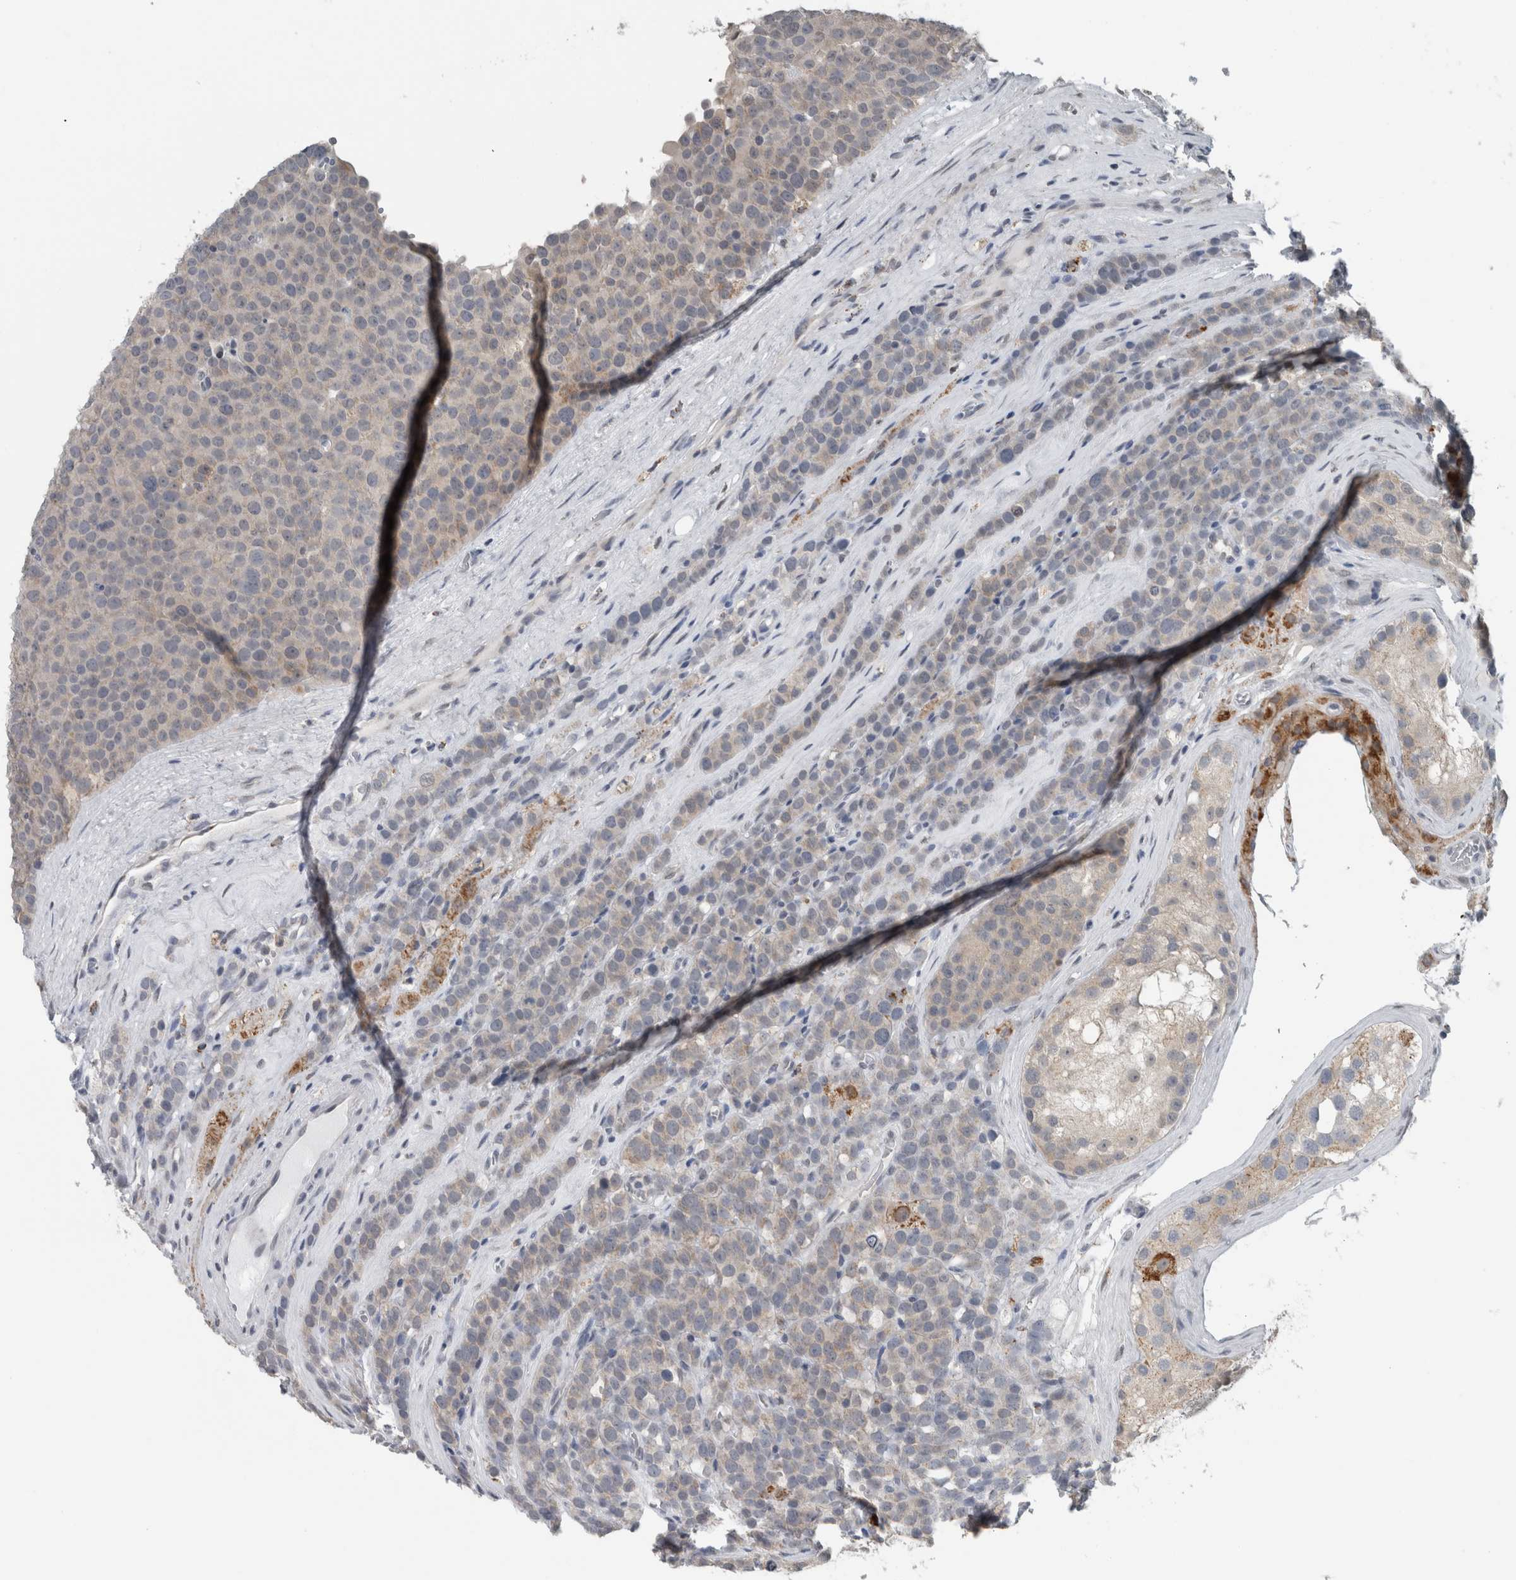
{"staining": {"intensity": "weak", "quantity": "<25%", "location": "cytoplasmic/membranous"}, "tissue": "testis cancer", "cell_type": "Tumor cells", "image_type": "cancer", "snomed": [{"axis": "morphology", "description": "Seminoma, NOS"}, {"axis": "topography", "description": "Testis"}], "caption": "High magnification brightfield microscopy of testis cancer (seminoma) stained with DAB (3,3'-diaminobenzidine) (brown) and counterstained with hematoxylin (blue): tumor cells show no significant staining.", "gene": "ACSF2", "patient": {"sex": "male", "age": 71}}